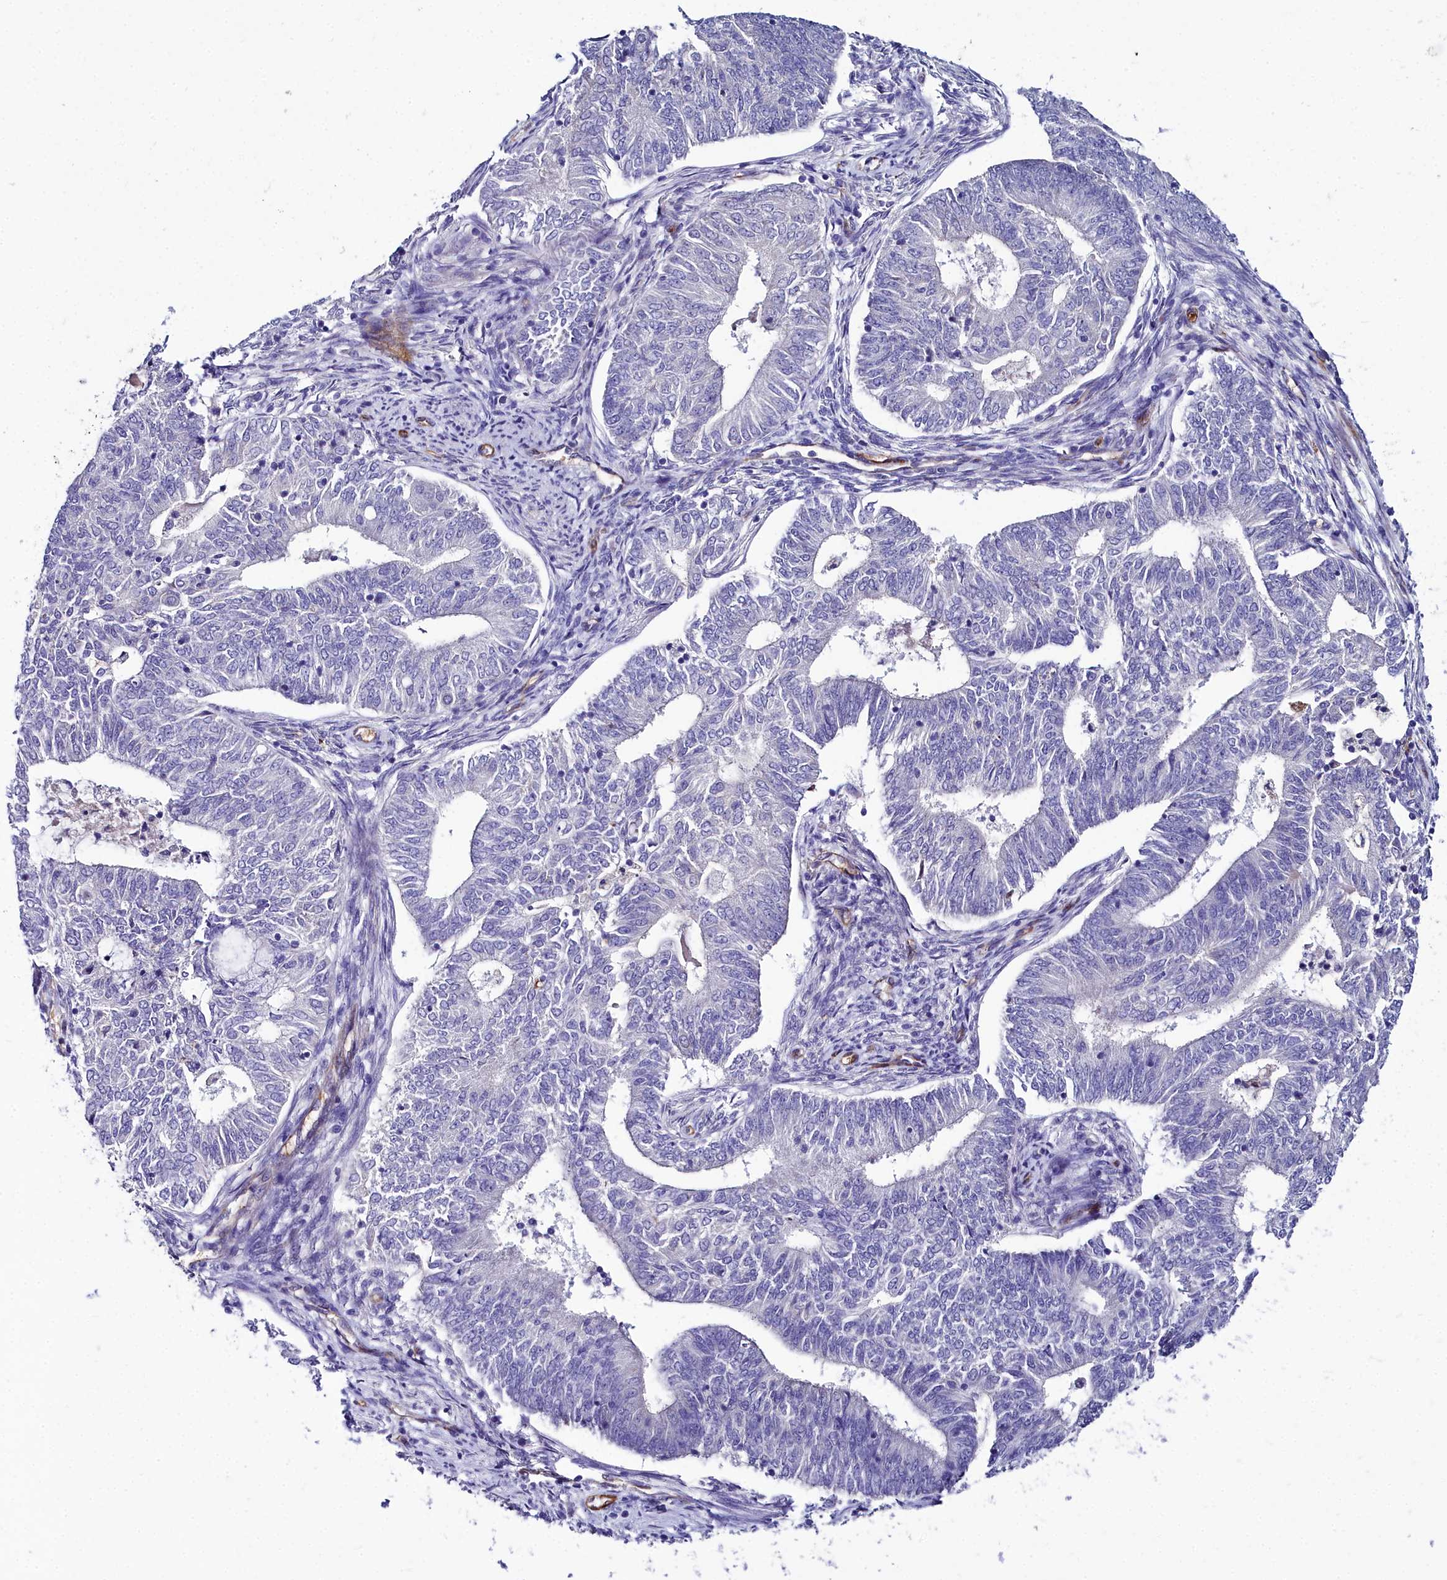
{"staining": {"intensity": "negative", "quantity": "none", "location": "none"}, "tissue": "endometrial cancer", "cell_type": "Tumor cells", "image_type": "cancer", "snomed": [{"axis": "morphology", "description": "Adenocarcinoma, NOS"}, {"axis": "topography", "description": "Endometrium"}], "caption": "Protein analysis of endometrial adenocarcinoma shows no significant expression in tumor cells.", "gene": "CYP4F11", "patient": {"sex": "female", "age": 62}}